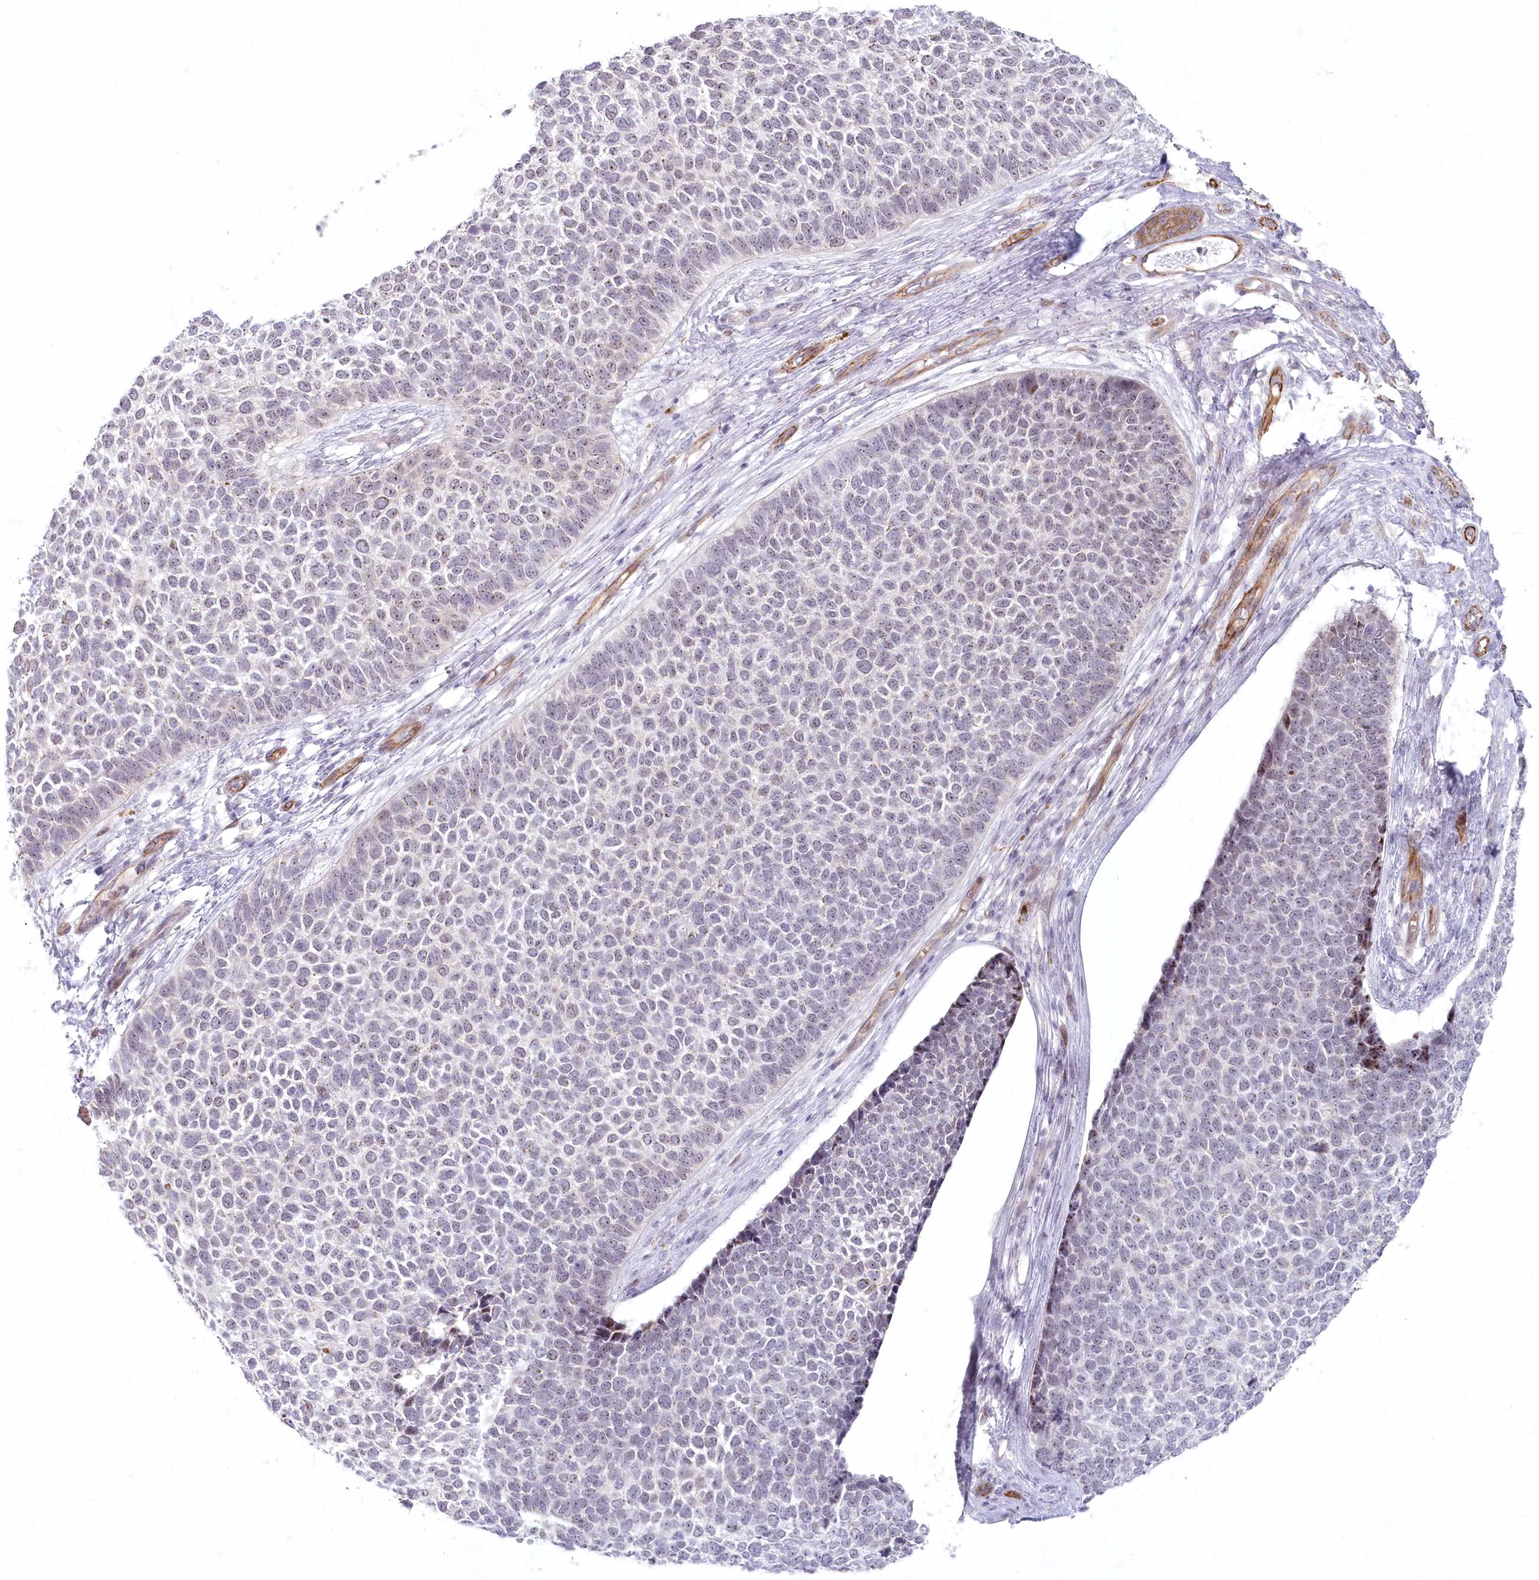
{"staining": {"intensity": "weak", "quantity": "<25%", "location": "nuclear"}, "tissue": "skin cancer", "cell_type": "Tumor cells", "image_type": "cancer", "snomed": [{"axis": "morphology", "description": "Basal cell carcinoma"}, {"axis": "topography", "description": "Skin"}], "caption": "This photomicrograph is of skin basal cell carcinoma stained with immunohistochemistry (IHC) to label a protein in brown with the nuclei are counter-stained blue. There is no expression in tumor cells. Nuclei are stained in blue.", "gene": "ABHD8", "patient": {"sex": "female", "age": 84}}